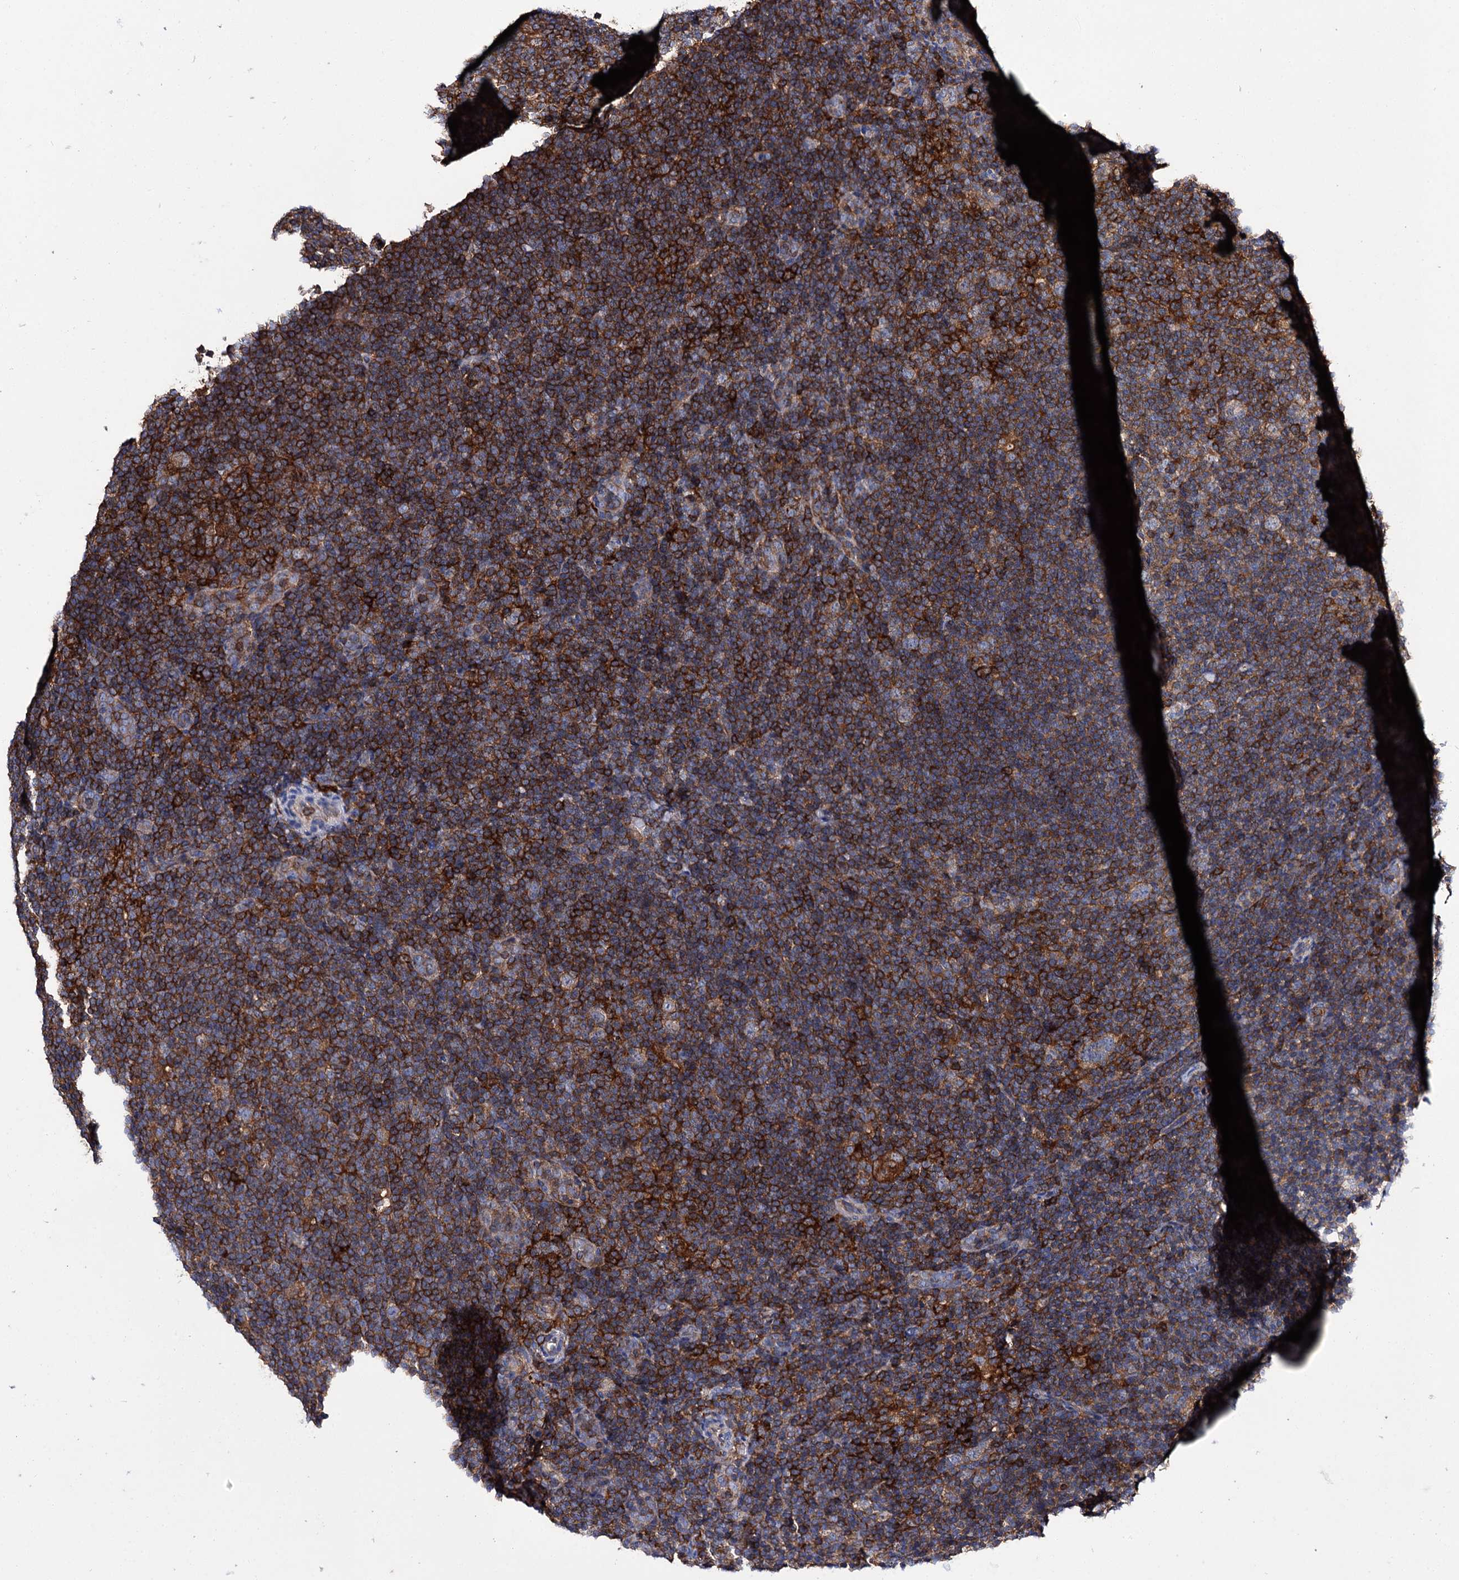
{"staining": {"intensity": "weak", "quantity": ">75%", "location": "cytoplasmic/membranous"}, "tissue": "lymphoma", "cell_type": "Tumor cells", "image_type": "cancer", "snomed": [{"axis": "morphology", "description": "Hodgkin's disease, NOS"}, {"axis": "topography", "description": "Lymph node"}], "caption": "A brown stain shows weak cytoplasmic/membranous expression of a protein in human Hodgkin's disease tumor cells.", "gene": "UBASH3B", "patient": {"sex": "female", "age": 57}}